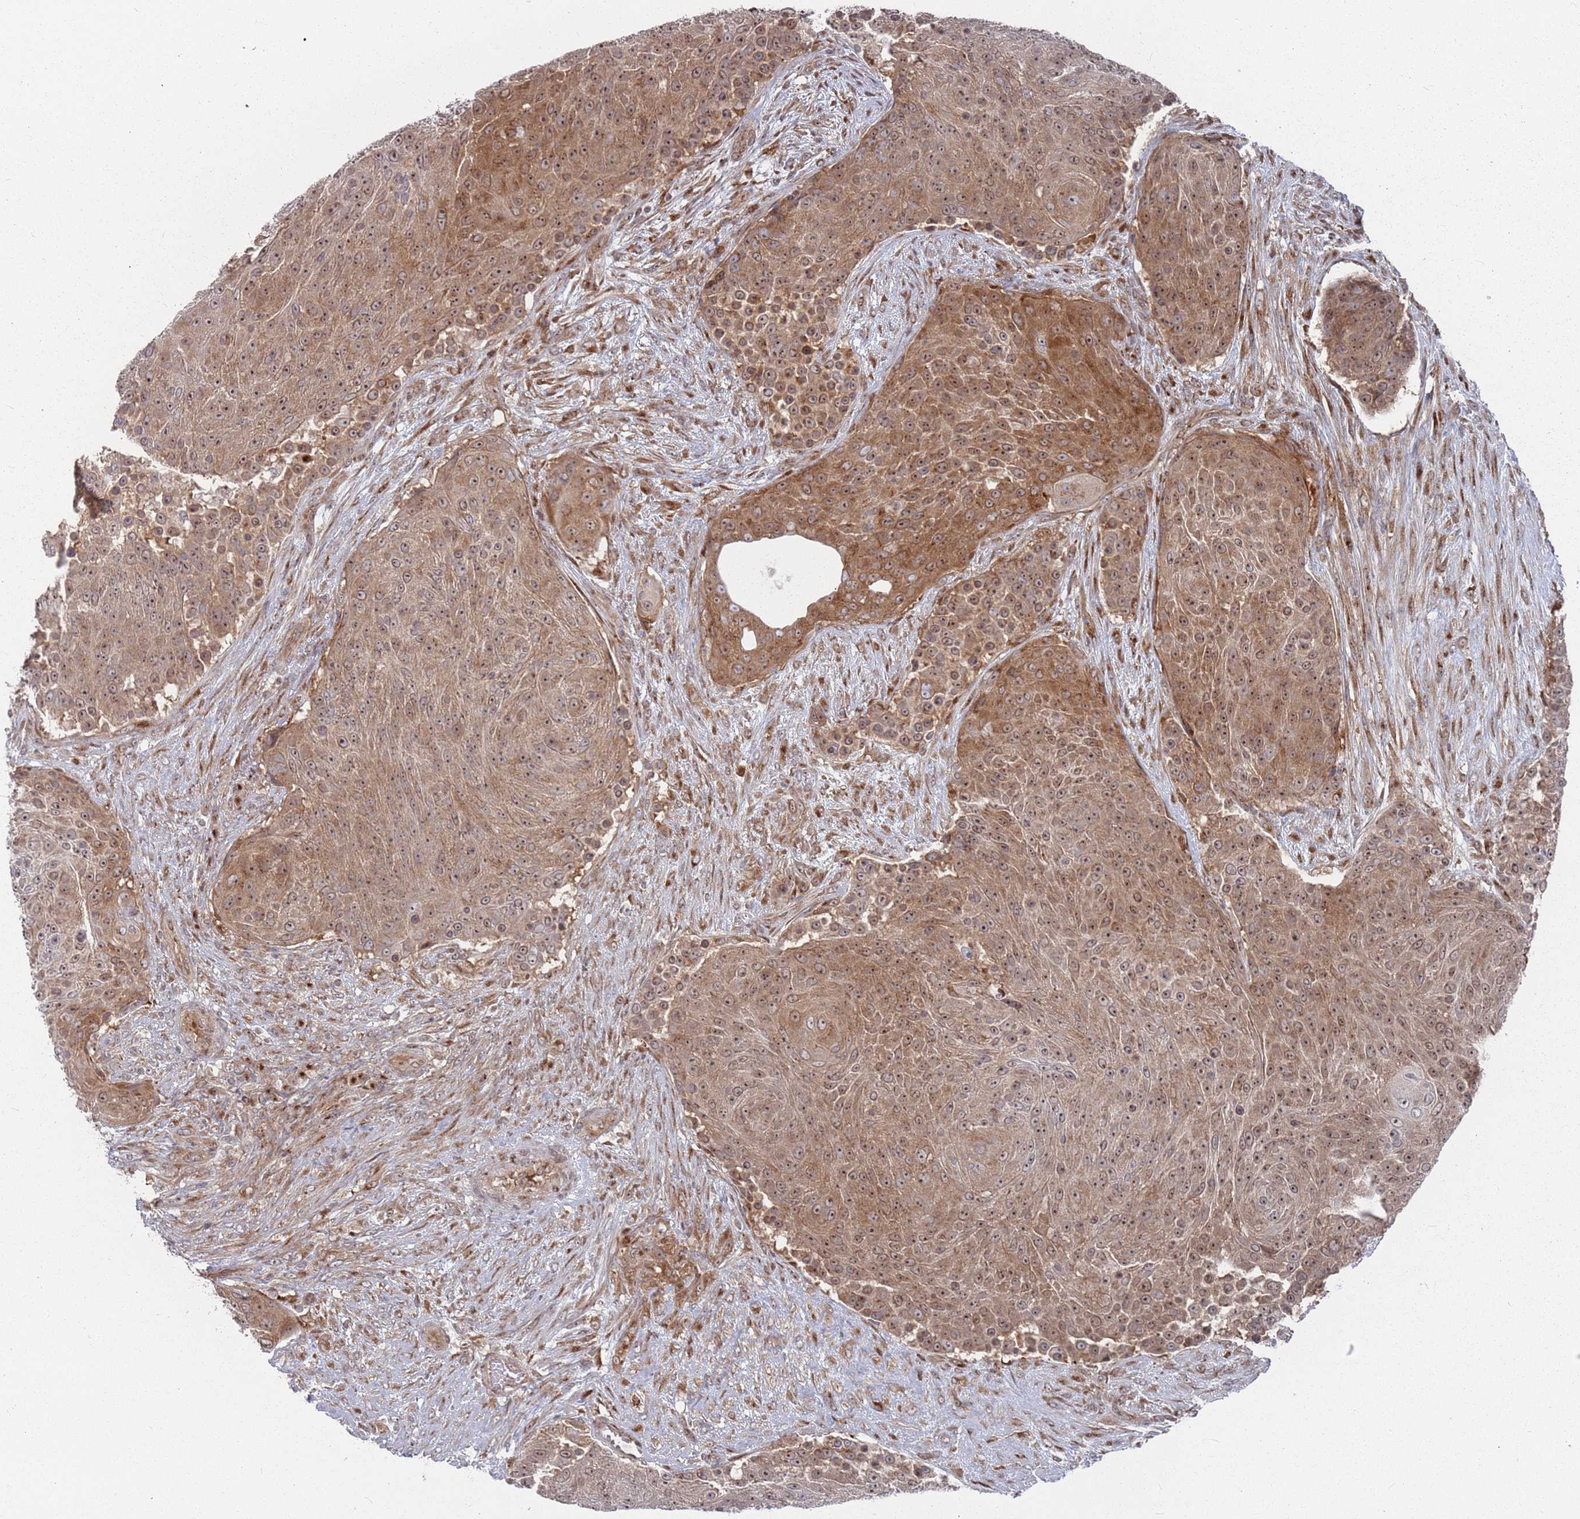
{"staining": {"intensity": "moderate", "quantity": ">75%", "location": "cytoplasmic/membranous,nuclear"}, "tissue": "urothelial cancer", "cell_type": "Tumor cells", "image_type": "cancer", "snomed": [{"axis": "morphology", "description": "Urothelial carcinoma, High grade"}, {"axis": "topography", "description": "Urinary bladder"}], "caption": "Brown immunohistochemical staining in human urothelial carcinoma (high-grade) displays moderate cytoplasmic/membranous and nuclear expression in approximately >75% of tumor cells.", "gene": "FMO4", "patient": {"sex": "female", "age": 63}}